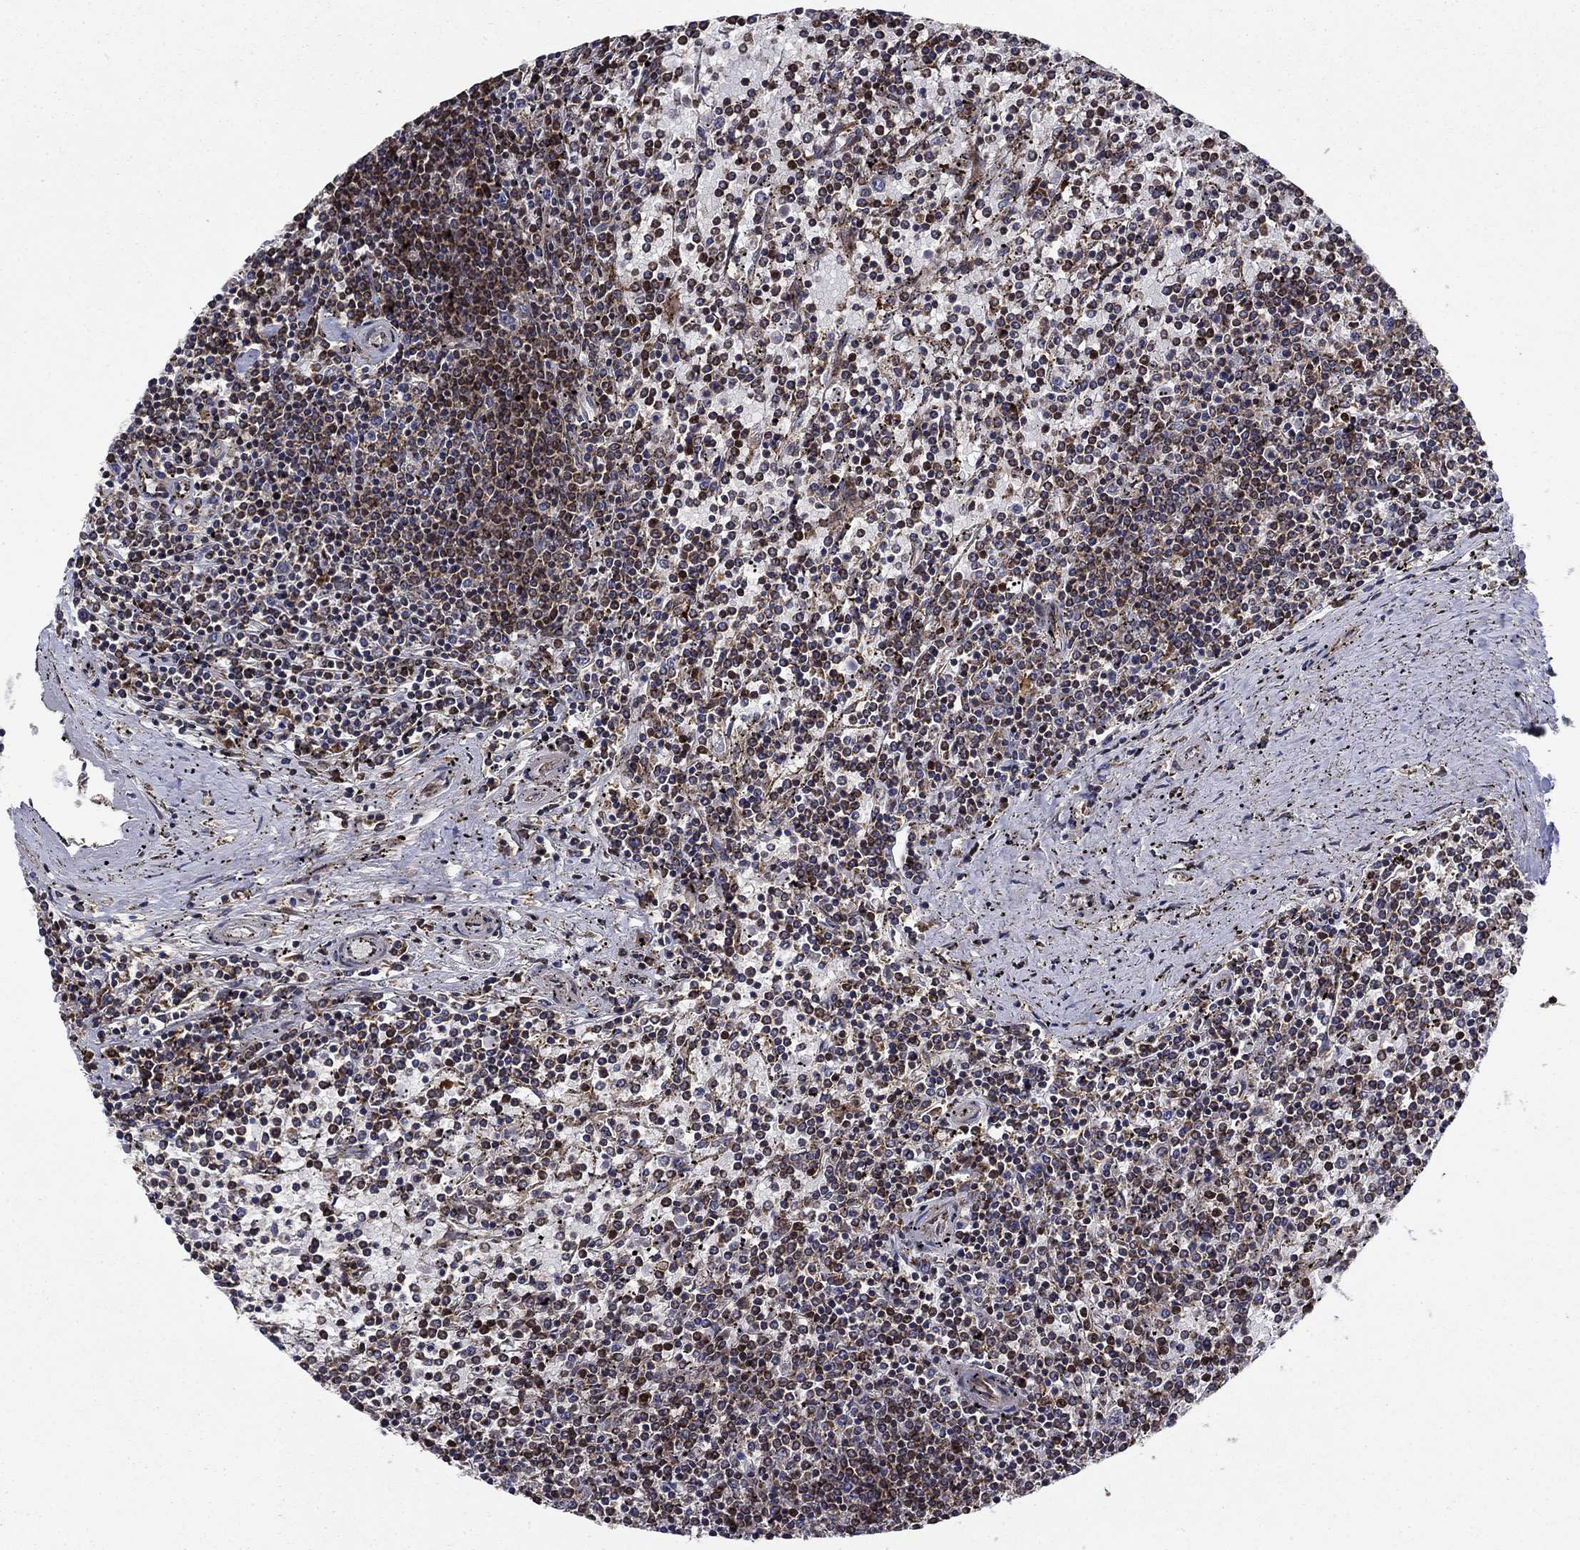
{"staining": {"intensity": "moderate", "quantity": "<25%", "location": "cytoplasmic/membranous"}, "tissue": "lymphoma", "cell_type": "Tumor cells", "image_type": "cancer", "snomed": [{"axis": "morphology", "description": "Malignant lymphoma, non-Hodgkin's type, Low grade"}, {"axis": "topography", "description": "Spleen"}], "caption": "Low-grade malignant lymphoma, non-Hodgkin's type was stained to show a protein in brown. There is low levels of moderate cytoplasmic/membranous positivity in approximately <25% of tumor cells.", "gene": "AGTPBP1", "patient": {"sex": "female", "age": 77}}